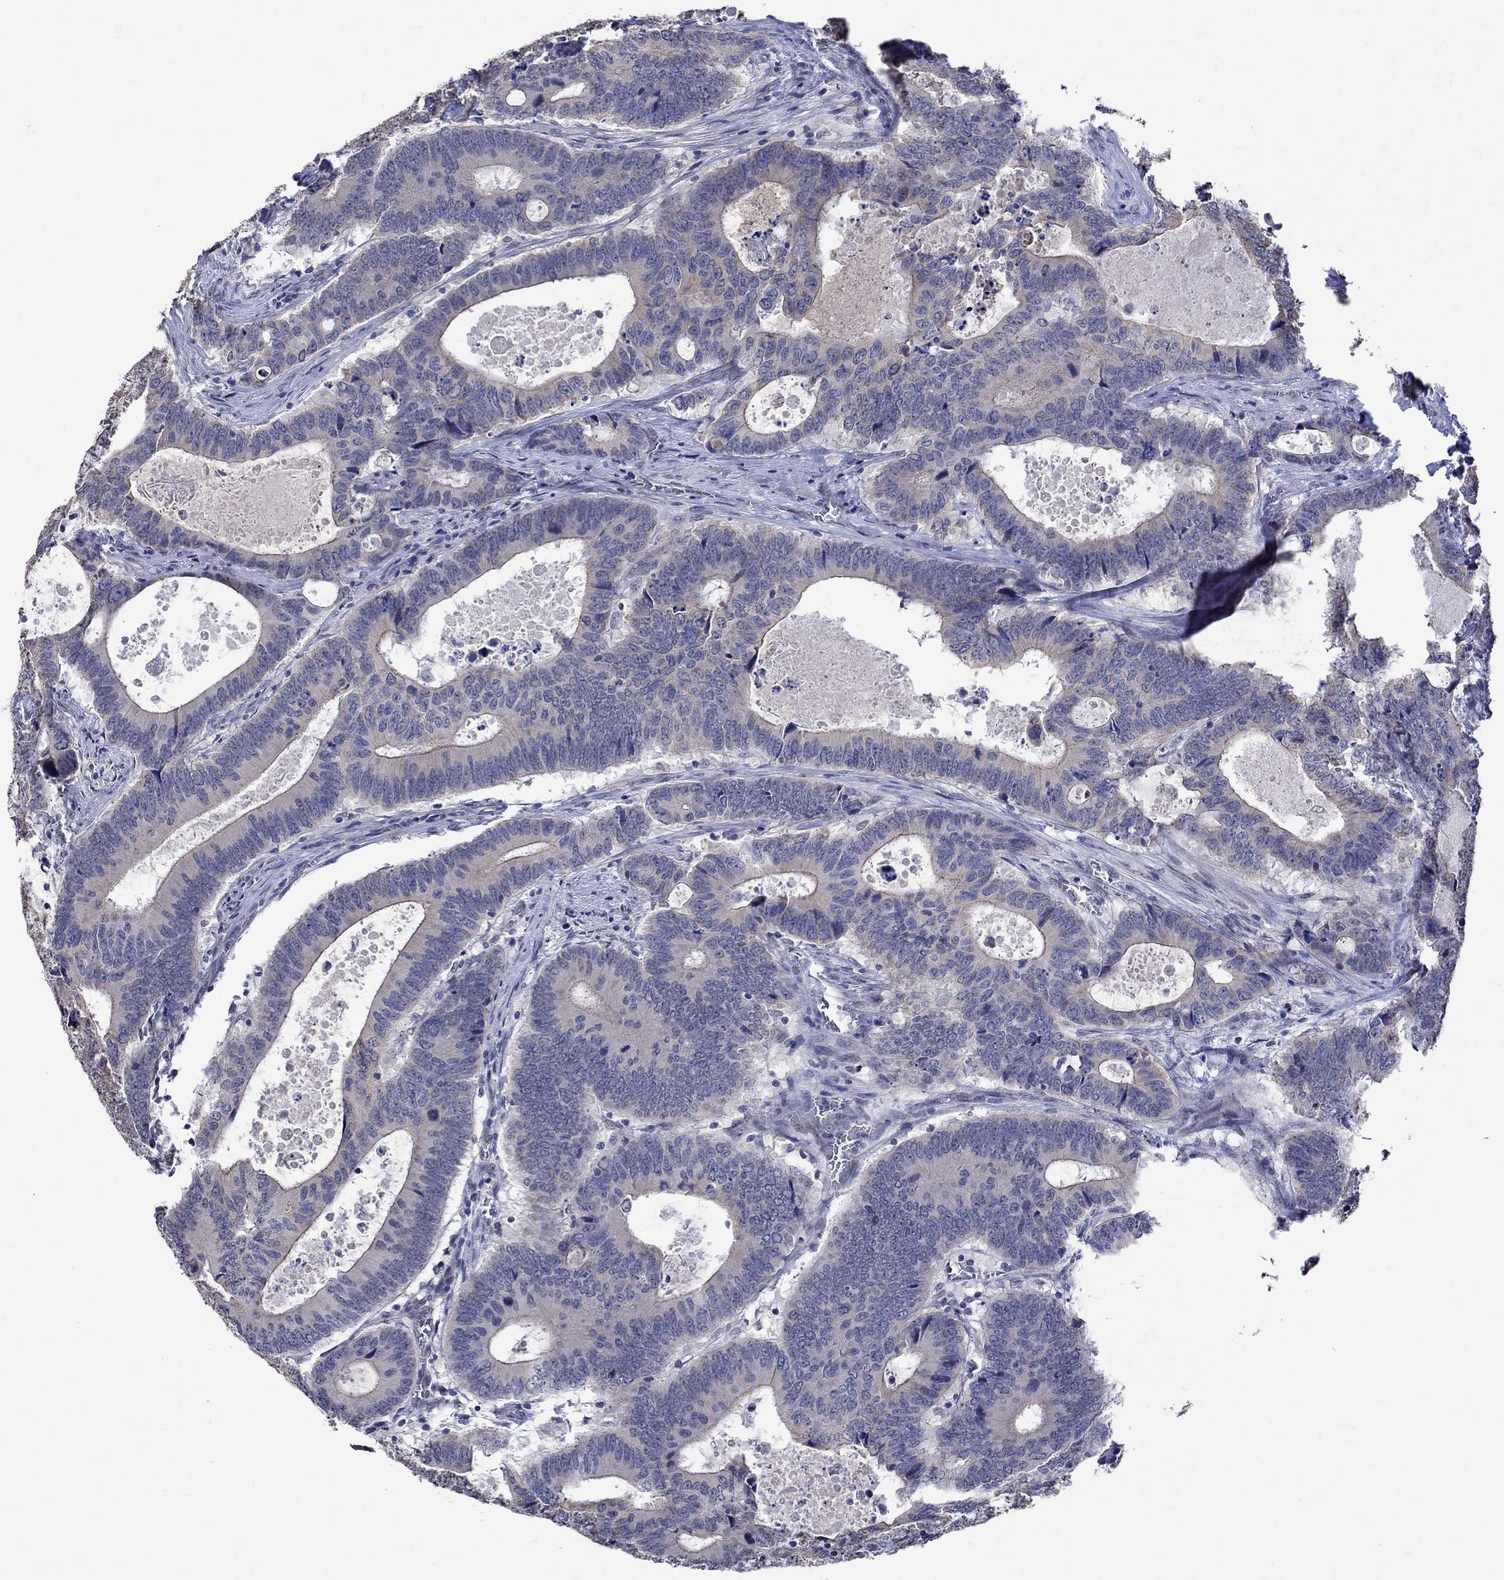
{"staining": {"intensity": "negative", "quantity": "none", "location": "none"}, "tissue": "colorectal cancer", "cell_type": "Tumor cells", "image_type": "cancer", "snomed": [{"axis": "morphology", "description": "Adenocarcinoma, NOS"}, {"axis": "topography", "description": "Colon"}], "caption": "The immunohistochemistry histopathology image has no significant positivity in tumor cells of adenocarcinoma (colorectal) tissue.", "gene": "DDX3Y", "patient": {"sex": "female", "age": 82}}